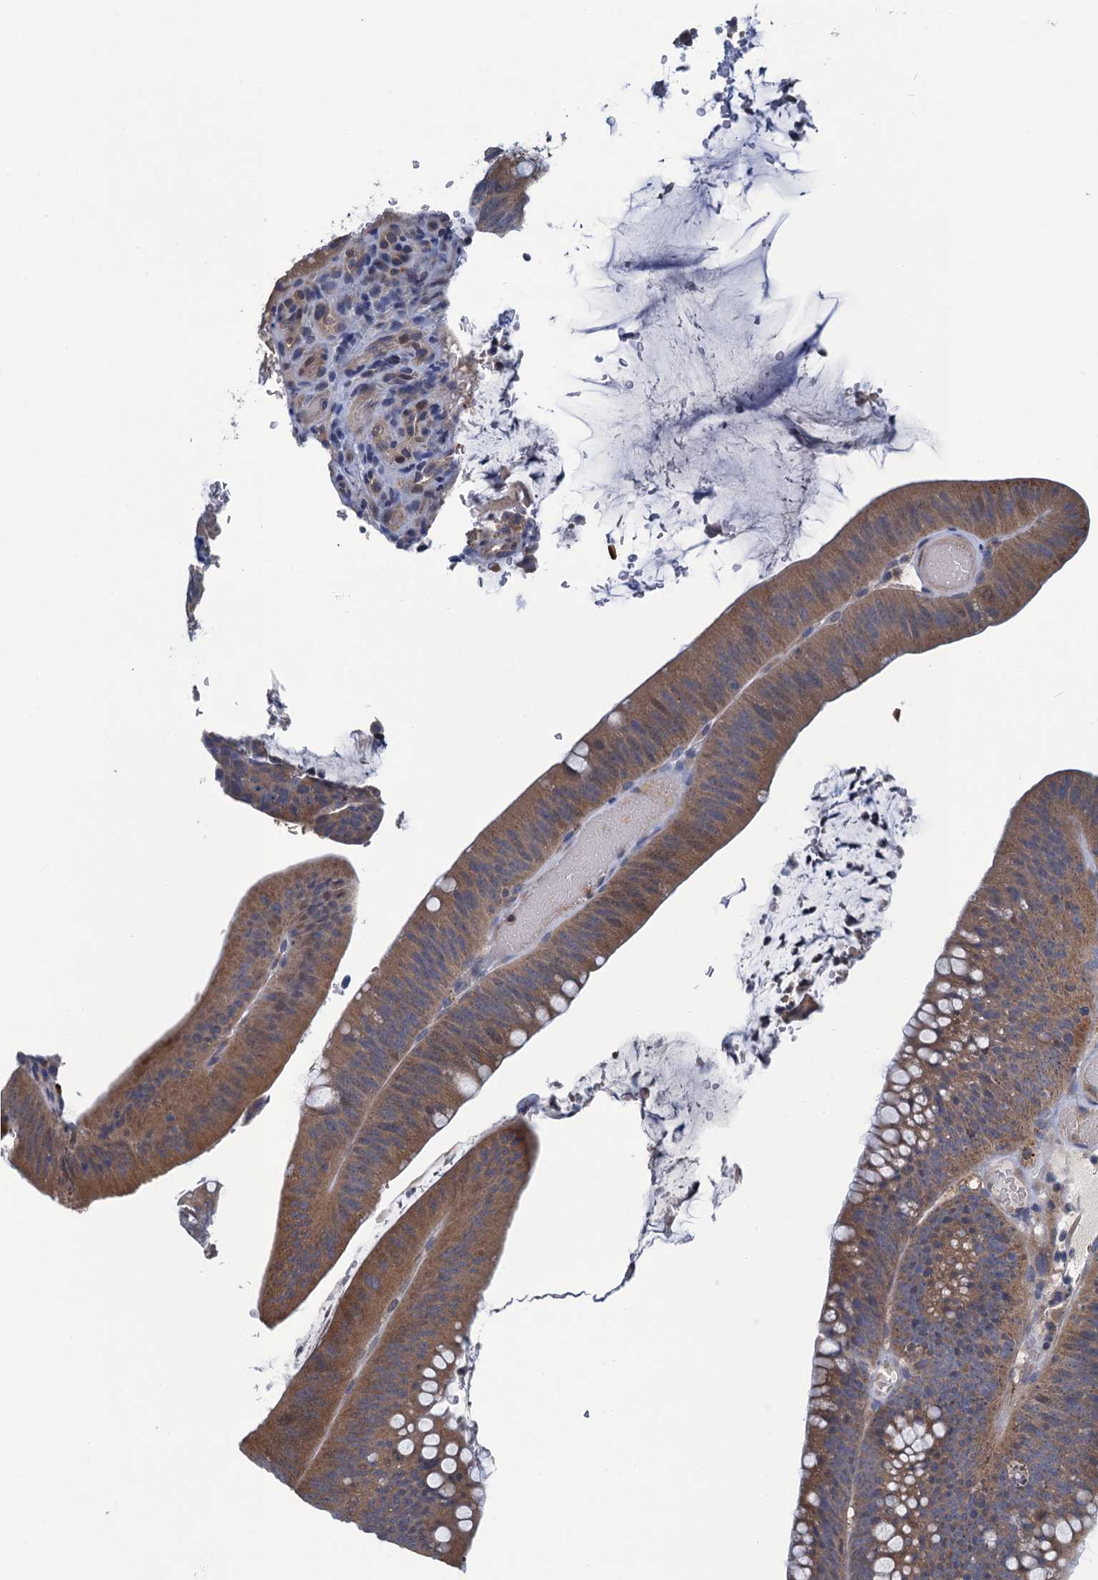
{"staining": {"intensity": "moderate", "quantity": ">75%", "location": "cytoplasmic/membranous"}, "tissue": "colorectal cancer", "cell_type": "Tumor cells", "image_type": "cancer", "snomed": [{"axis": "morphology", "description": "Normal tissue, NOS"}, {"axis": "topography", "description": "Colon"}], "caption": "This histopathology image exhibits colorectal cancer stained with immunohistochemistry (IHC) to label a protein in brown. The cytoplasmic/membranous of tumor cells show moderate positivity for the protein. Nuclei are counter-stained blue.", "gene": "KBTBD8", "patient": {"sex": "female", "age": 82}}